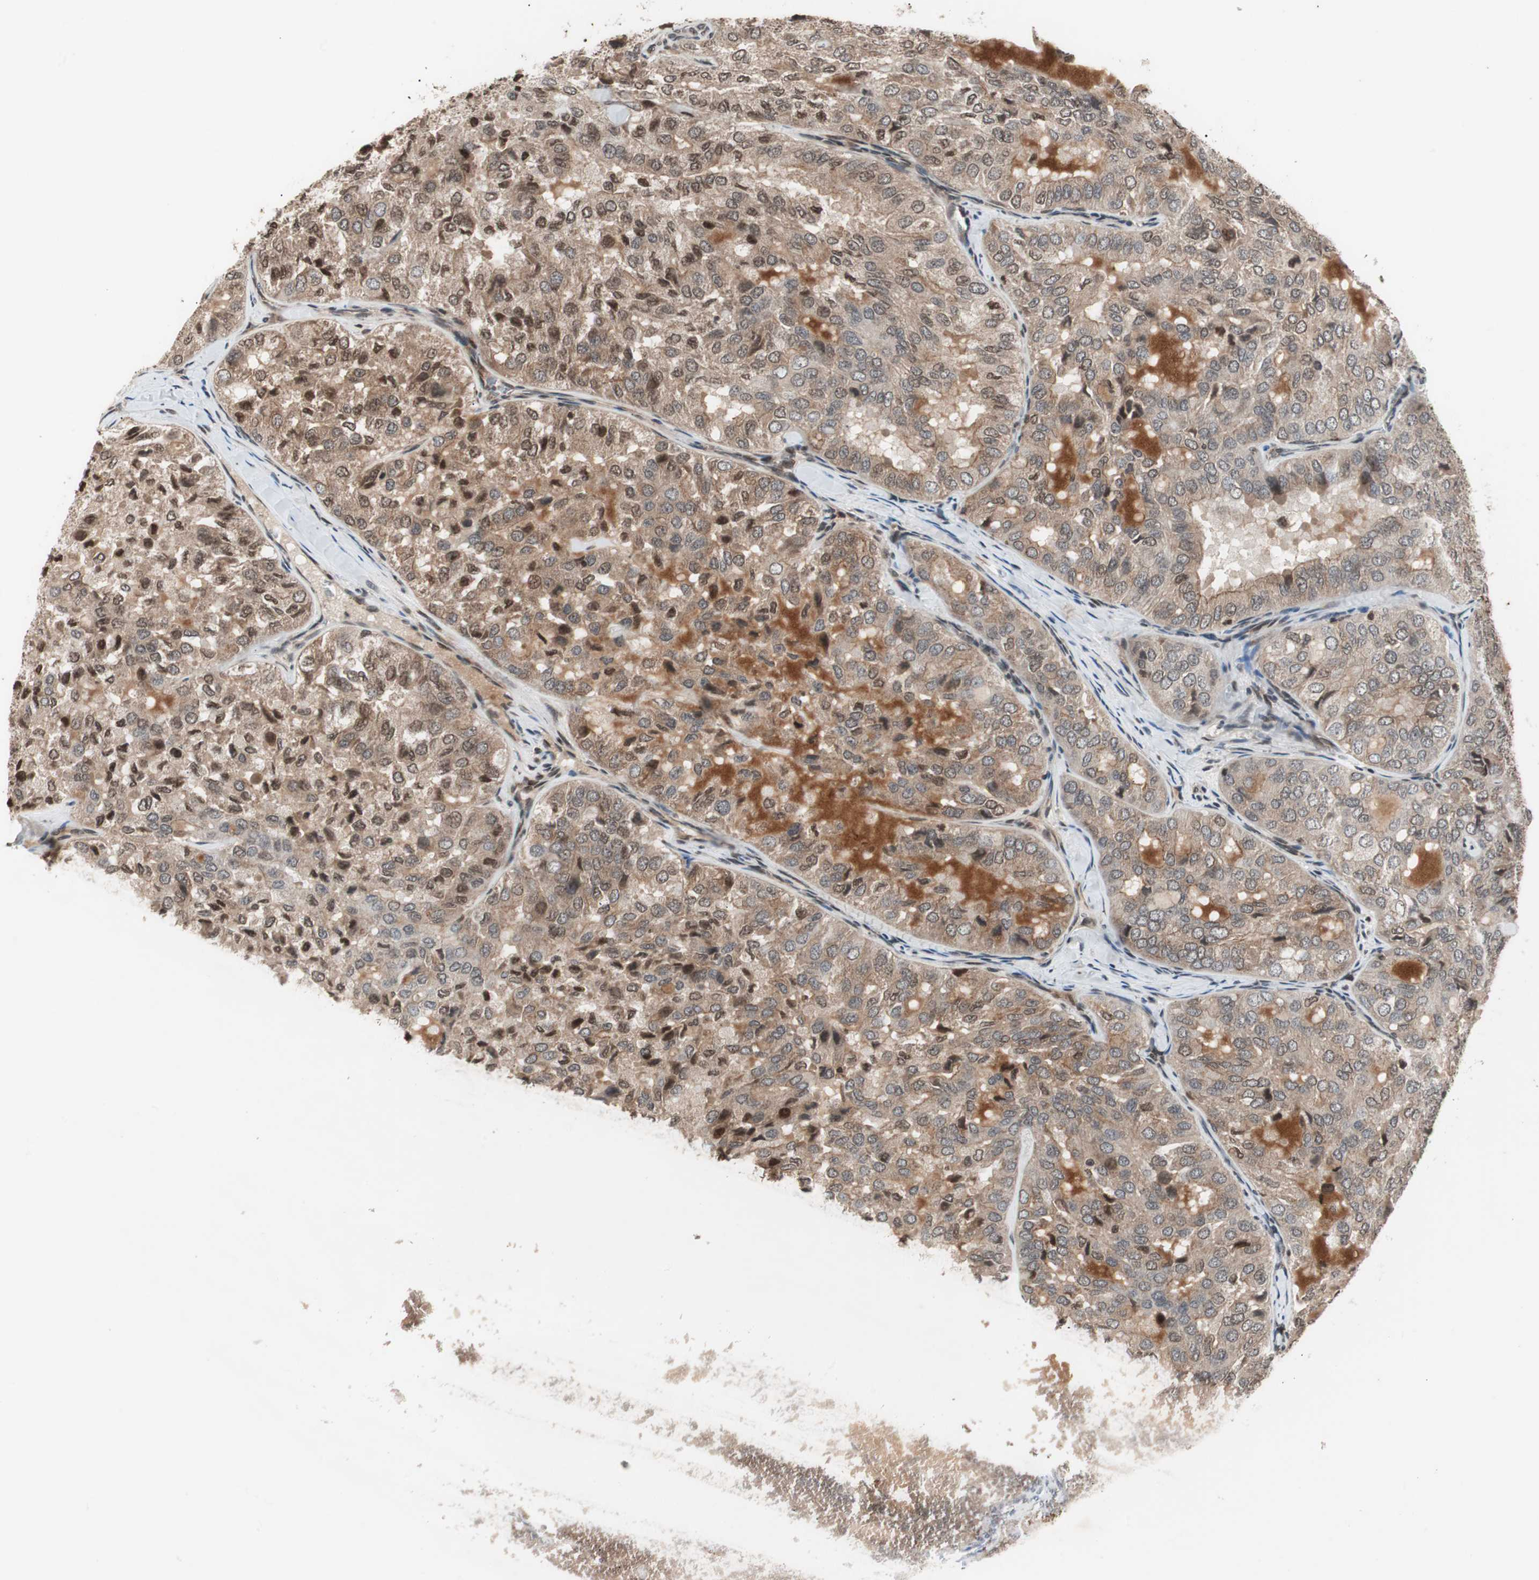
{"staining": {"intensity": "moderate", "quantity": ">75%", "location": "cytoplasmic/membranous,nuclear"}, "tissue": "thyroid cancer", "cell_type": "Tumor cells", "image_type": "cancer", "snomed": [{"axis": "morphology", "description": "Follicular adenoma carcinoma, NOS"}, {"axis": "topography", "description": "Thyroid gland"}], "caption": "A medium amount of moderate cytoplasmic/membranous and nuclear positivity is identified in about >75% of tumor cells in thyroid follicular adenoma carcinoma tissue.", "gene": "ZFC3H1", "patient": {"sex": "male", "age": 75}}